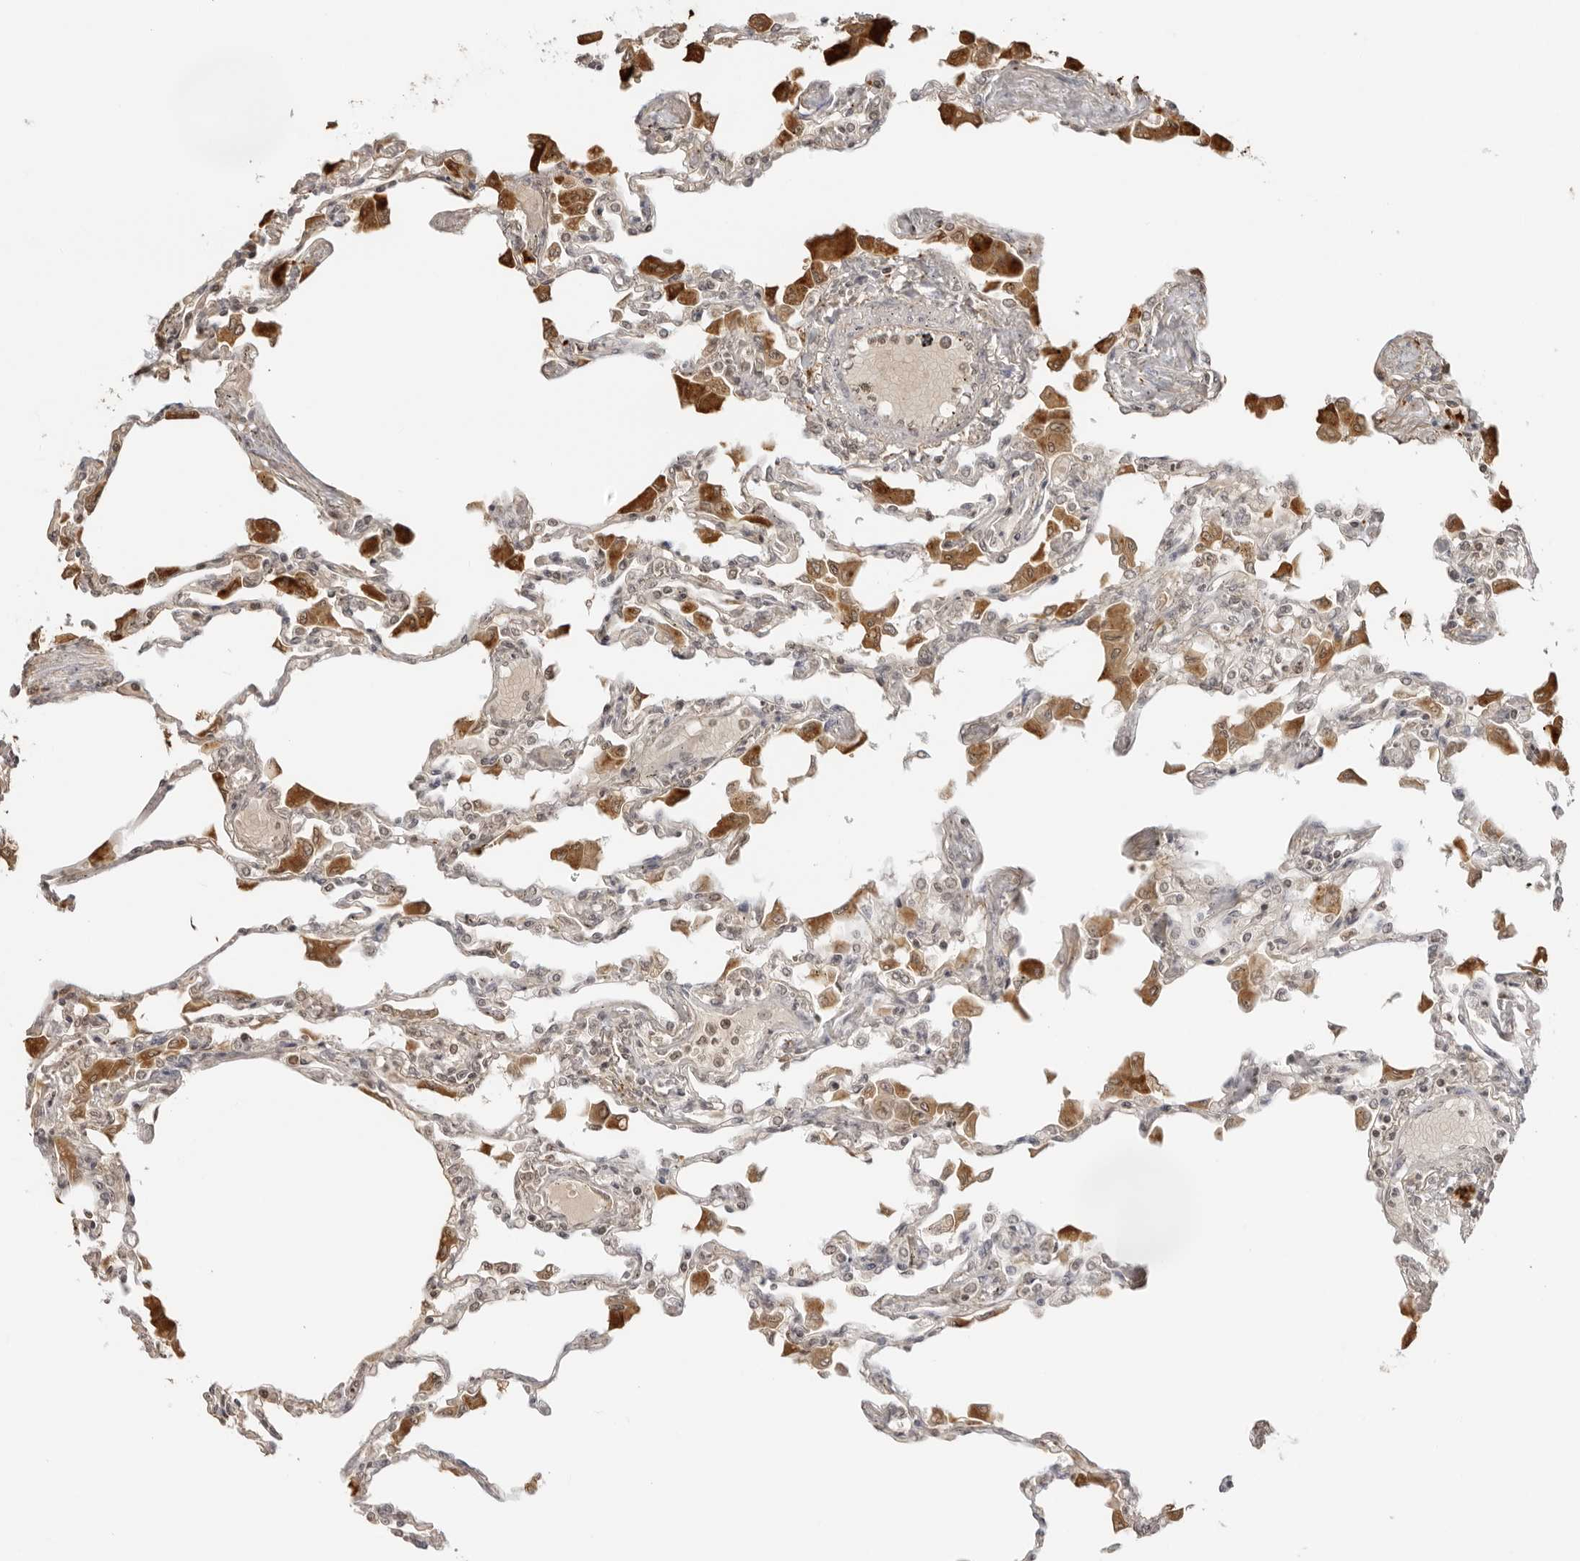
{"staining": {"intensity": "moderate", "quantity": "<25%", "location": "cytoplasmic/membranous,nuclear"}, "tissue": "lung", "cell_type": "Alveolar cells", "image_type": "normal", "snomed": [{"axis": "morphology", "description": "Normal tissue, NOS"}, {"axis": "topography", "description": "Bronchus"}, {"axis": "topography", "description": "Lung"}], "caption": "Brown immunohistochemical staining in unremarkable lung exhibits moderate cytoplasmic/membranous,nuclear expression in approximately <25% of alveolar cells. Using DAB (3,3'-diaminobenzidine) (brown) and hematoxylin (blue) stains, captured at high magnification using brightfield microscopy.", "gene": "IKBKE", "patient": {"sex": "female", "age": 49}}